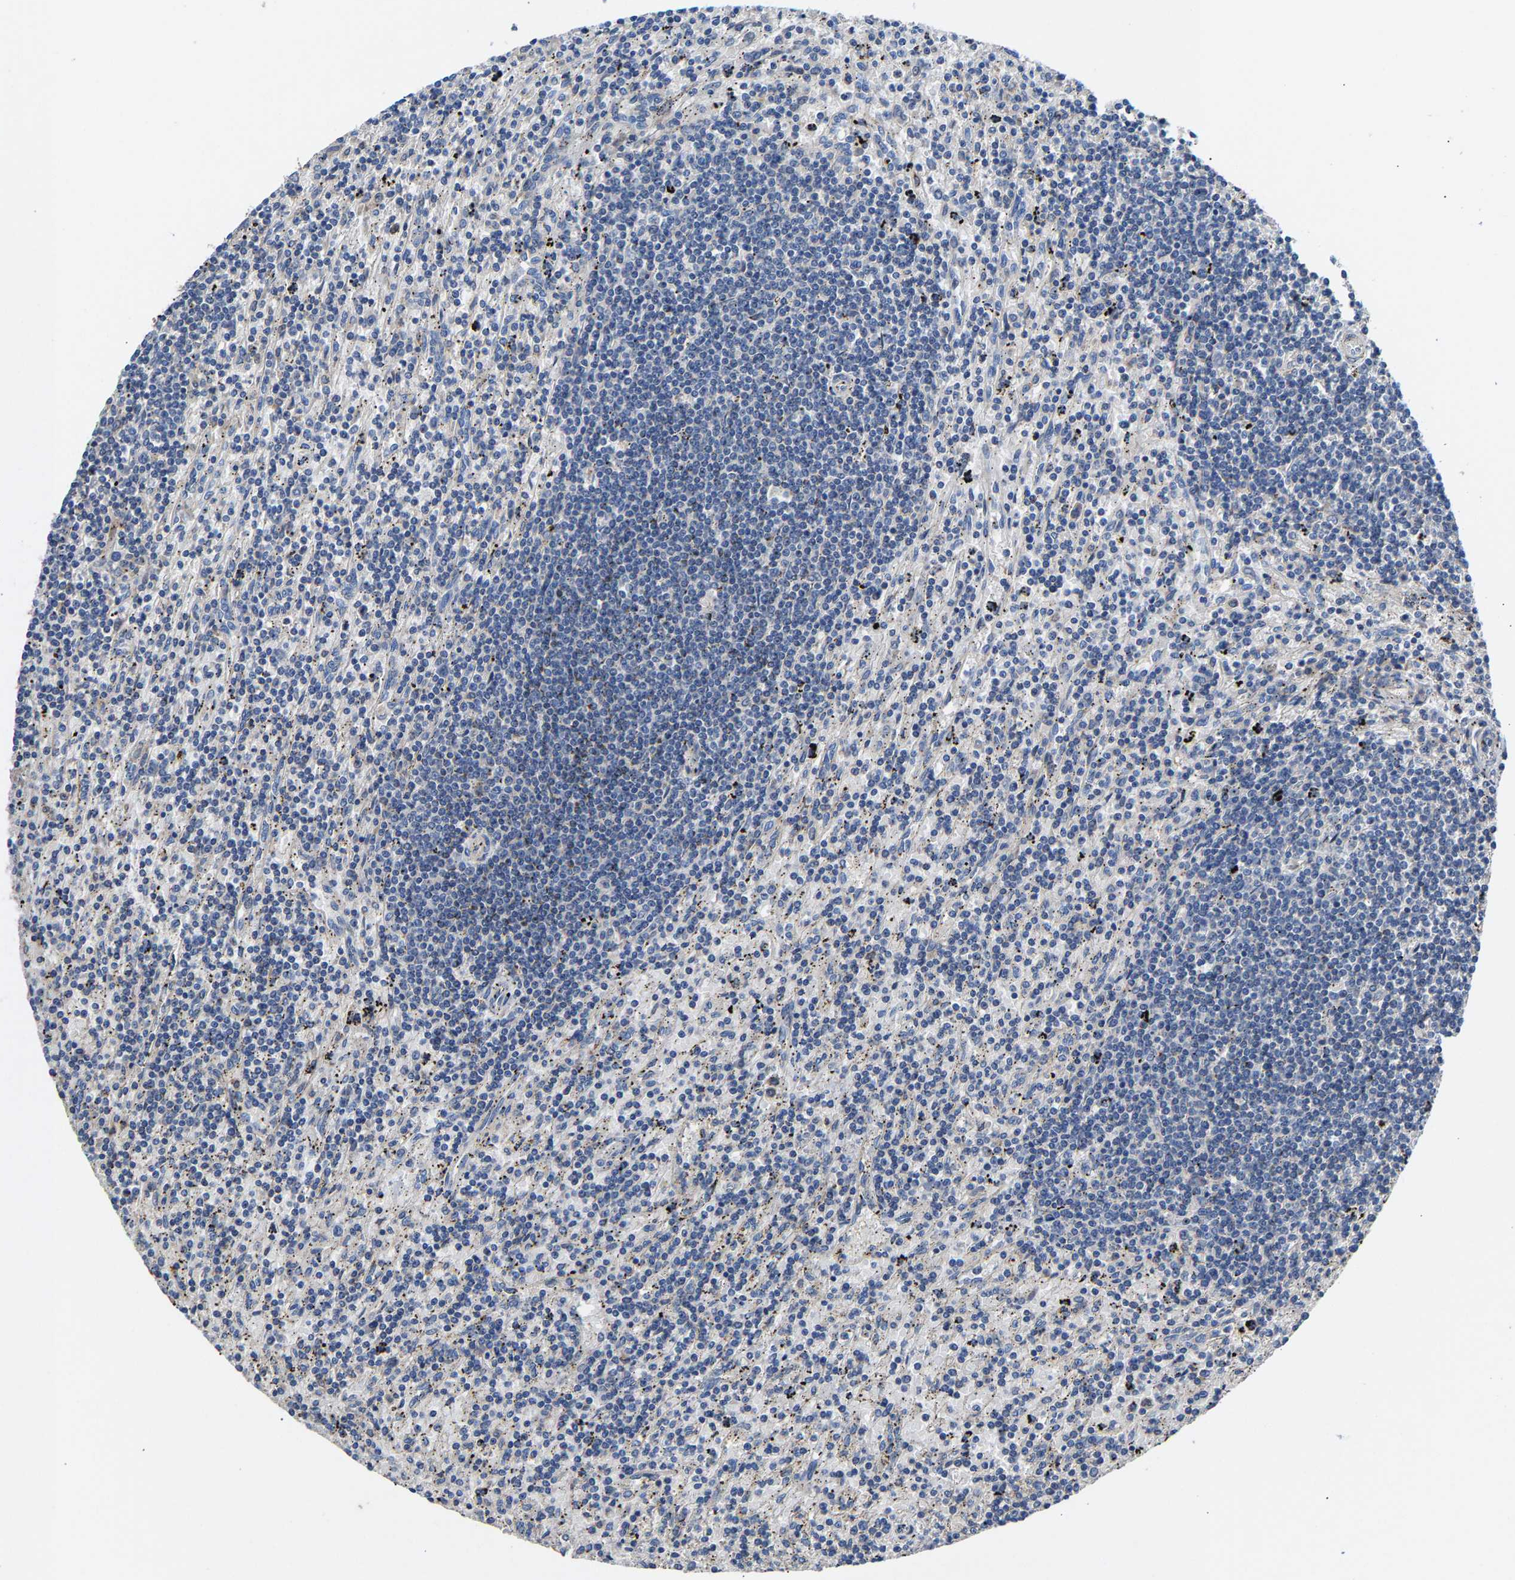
{"staining": {"intensity": "negative", "quantity": "none", "location": "none"}, "tissue": "lymphoma", "cell_type": "Tumor cells", "image_type": "cancer", "snomed": [{"axis": "morphology", "description": "Malignant lymphoma, non-Hodgkin's type, Low grade"}, {"axis": "topography", "description": "Spleen"}], "caption": "DAB (3,3'-diaminobenzidine) immunohistochemical staining of human malignant lymphoma, non-Hodgkin's type (low-grade) reveals no significant positivity in tumor cells.", "gene": "CCDC171", "patient": {"sex": "male", "age": 76}}